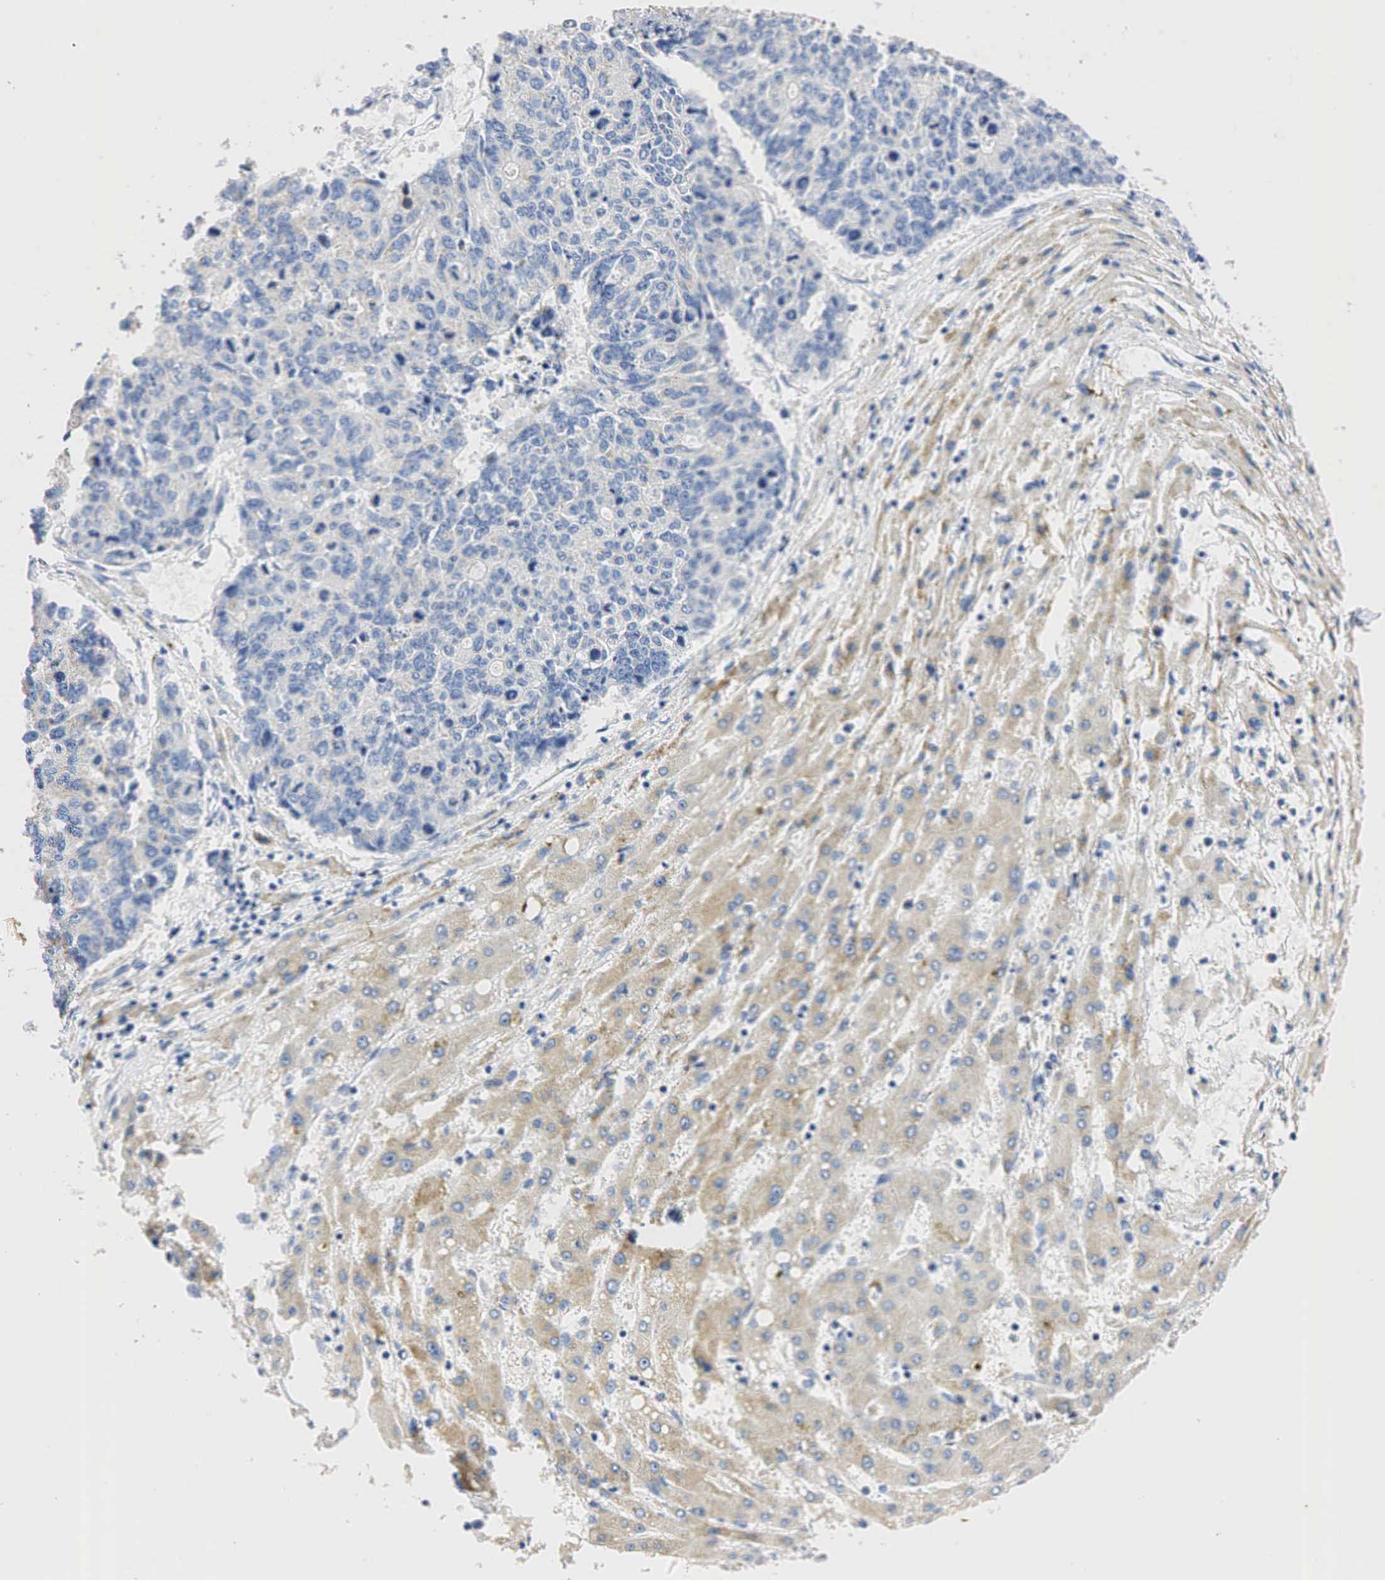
{"staining": {"intensity": "weak", "quantity": "<25%", "location": "cytoplasmic/membranous"}, "tissue": "liver cancer", "cell_type": "Tumor cells", "image_type": "cancer", "snomed": [{"axis": "morphology", "description": "Carcinoma, metastatic, NOS"}, {"axis": "topography", "description": "Liver"}], "caption": "There is no significant staining in tumor cells of liver cancer (metastatic carcinoma). (Immunohistochemistry (ihc), brightfield microscopy, high magnification).", "gene": "SYP", "patient": {"sex": "male", "age": 49}}